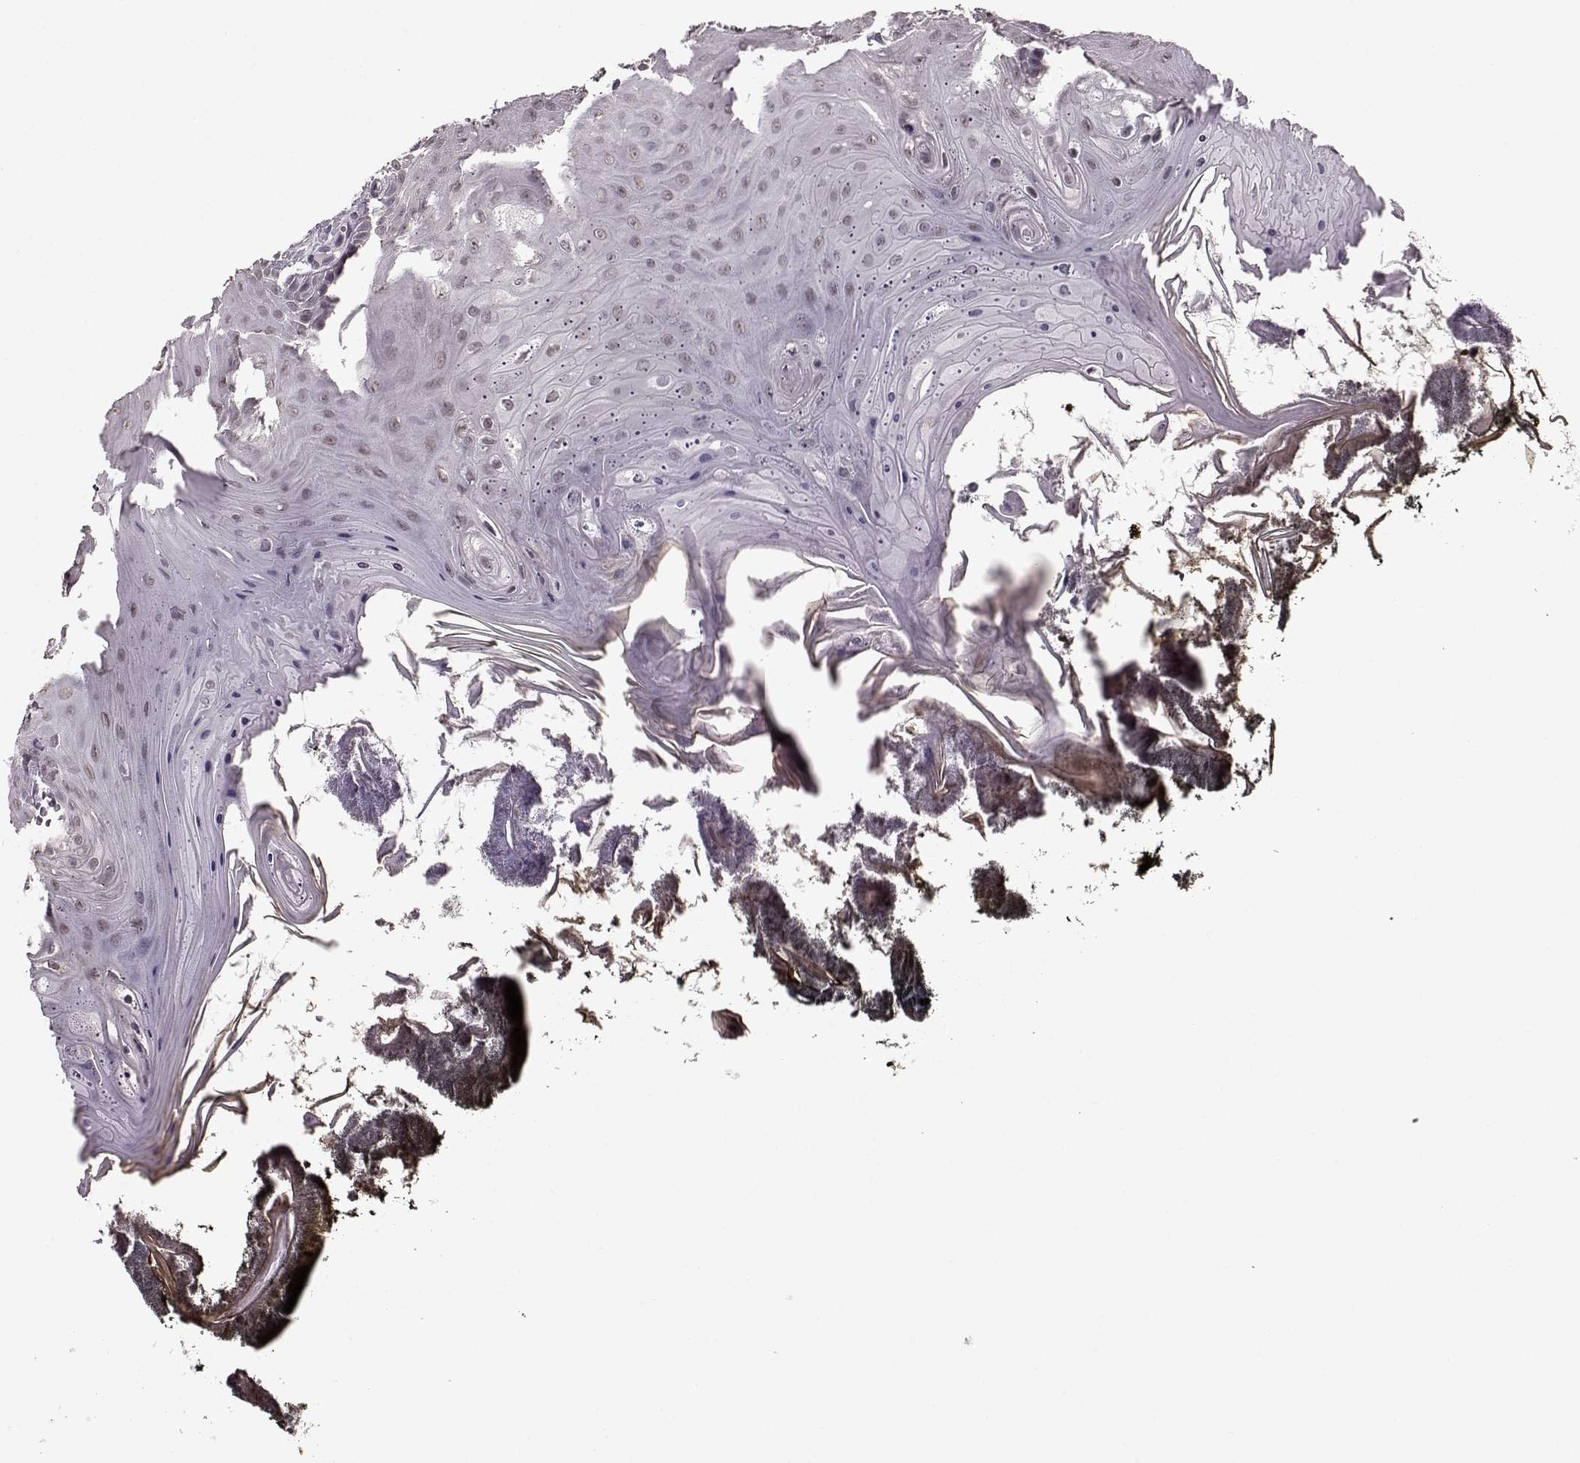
{"staining": {"intensity": "weak", "quantity": "<25%", "location": "nuclear"}, "tissue": "oral mucosa", "cell_type": "Squamous epithelial cells", "image_type": "normal", "snomed": [{"axis": "morphology", "description": "Normal tissue, NOS"}, {"axis": "topography", "description": "Oral tissue"}], "caption": "Immunohistochemistry (IHC) micrograph of benign human oral mucosa stained for a protein (brown), which displays no positivity in squamous epithelial cells. (DAB IHC with hematoxylin counter stain).", "gene": "RP1L1", "patient": {"sex": "male", "age": 9}}